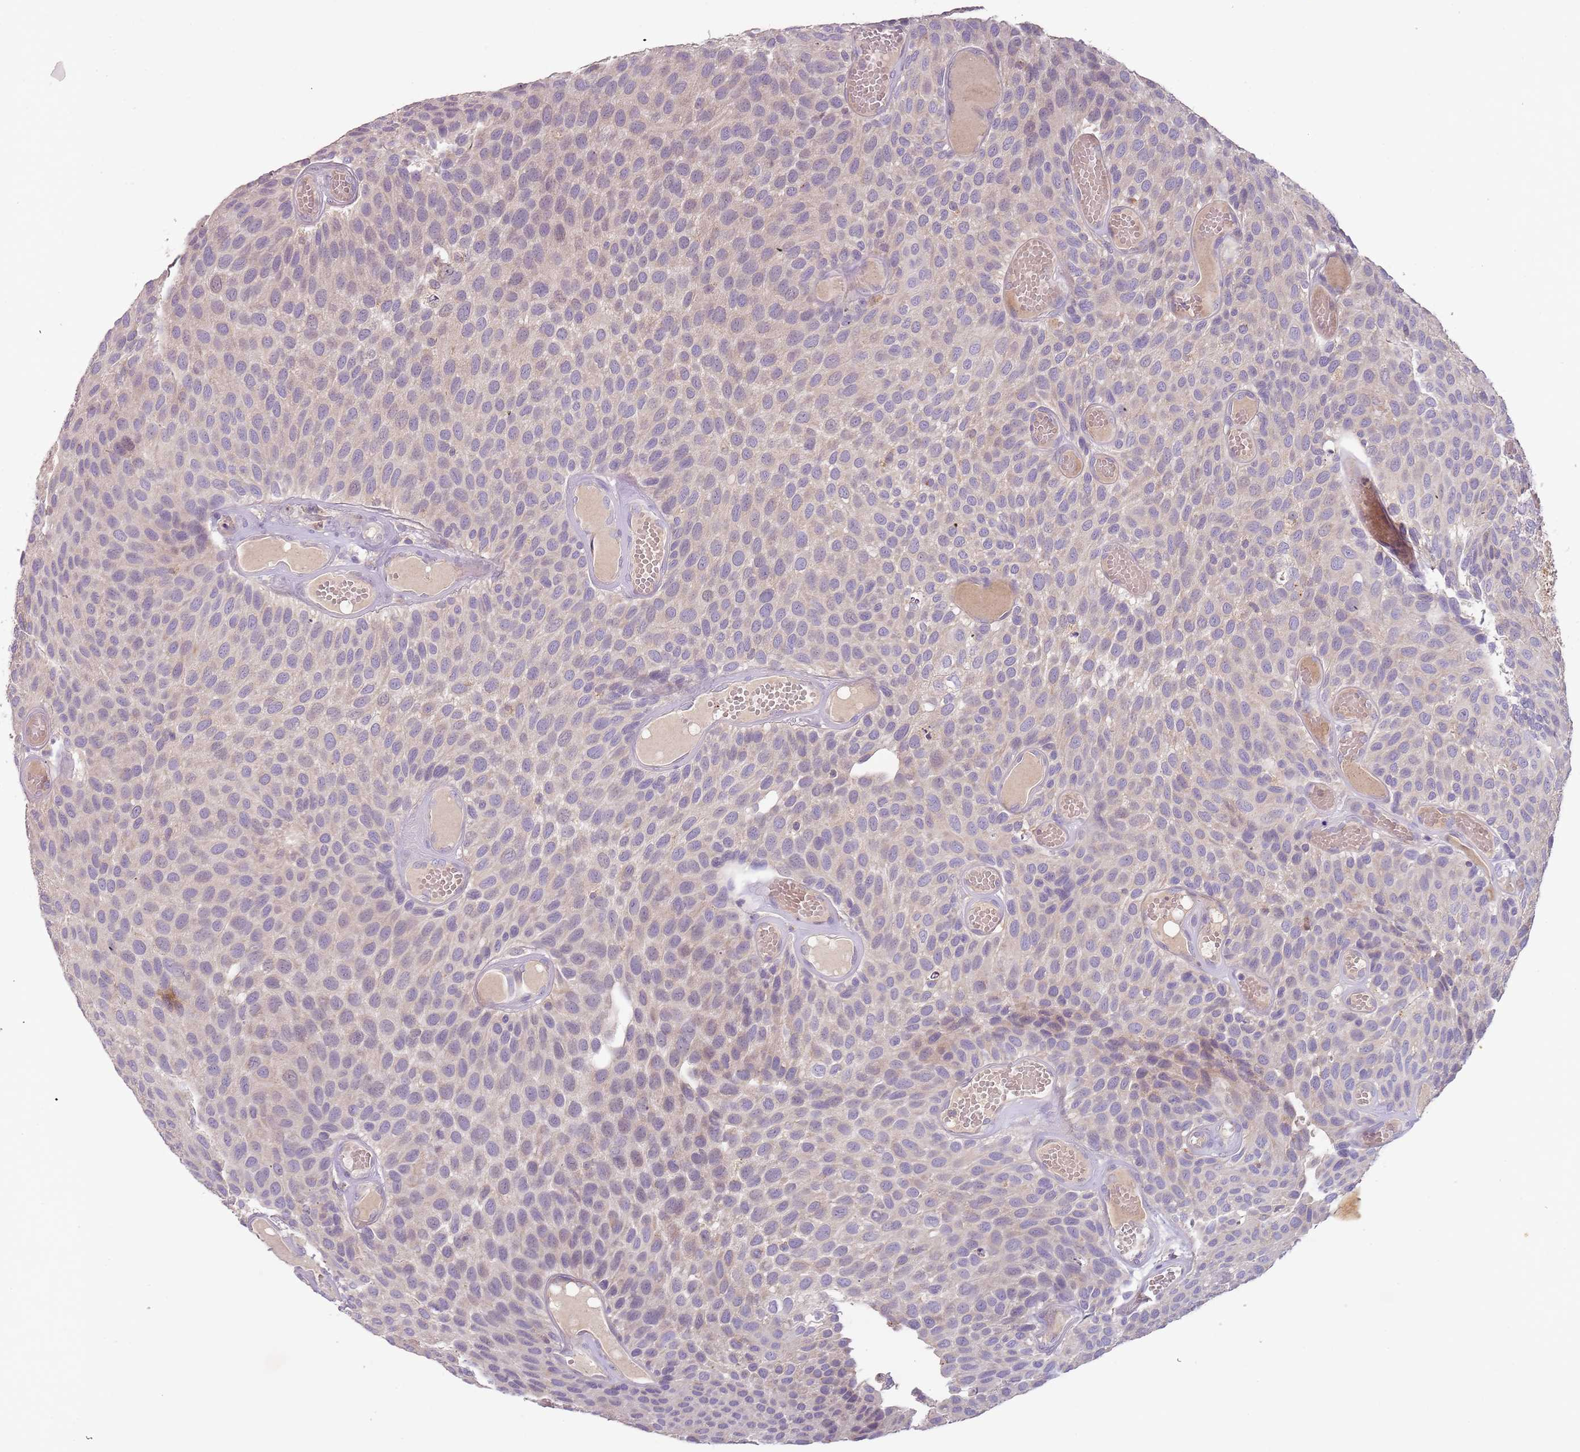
{"staining": {"intensity": "negative", "quantity": "none", "location": "none"}, "tissue": "urothelial cancer", "cell_type": "Tumor cells", "image_type": "cancer", "snomed": [{"axis": "morphology", "description": "Urothelial carcinoma, Low grade"}, {"axis": "topography", "description": "Urinary bladder"}], "caption": "Protein analysis of low-grade urothelial carcinoma demonstrates no significant staining in tumor cells.", "gene": "FECH", "patient": {"sex": "male", "age": 89}}